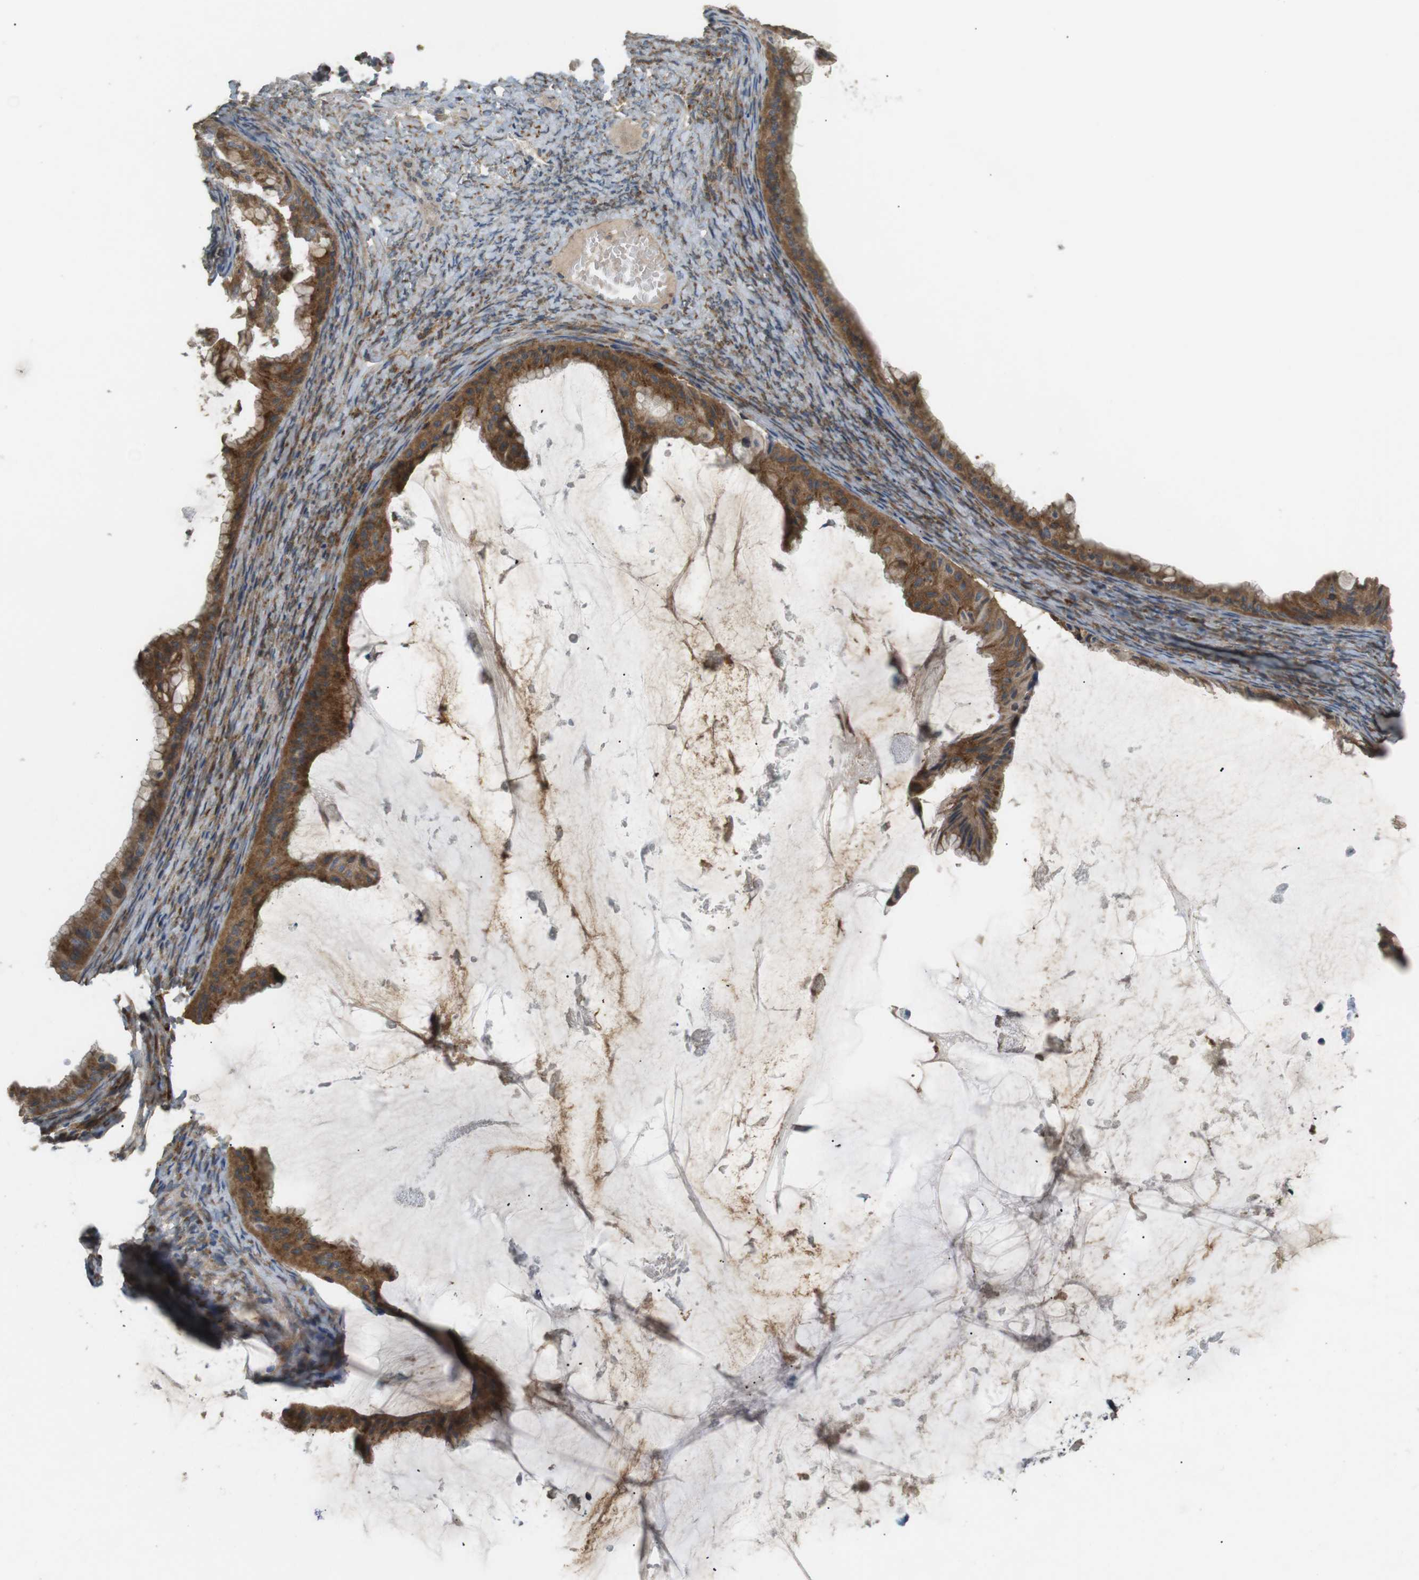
{"staining": {"intensity": "moderate", "quantity": ">75%", "location": "cytoplasmic/membranous"}, "tissue": "ovarian cancer", "cell_type": "Tumor cells", "image_type": "cancer", "snomed": [{"axis": "morphology", "description": "Cystadenocarcinoma, mucinous, NOS"}, {"axis": "topography", "description": "Ovary"}], "caption": "Moderate cytoplasmic/membranous protein expression is seen in about >75% of tumor cells in ovarian cancer.", "gene": "ARHGAP24", "patient": {"sex": "female", "age": 61}}